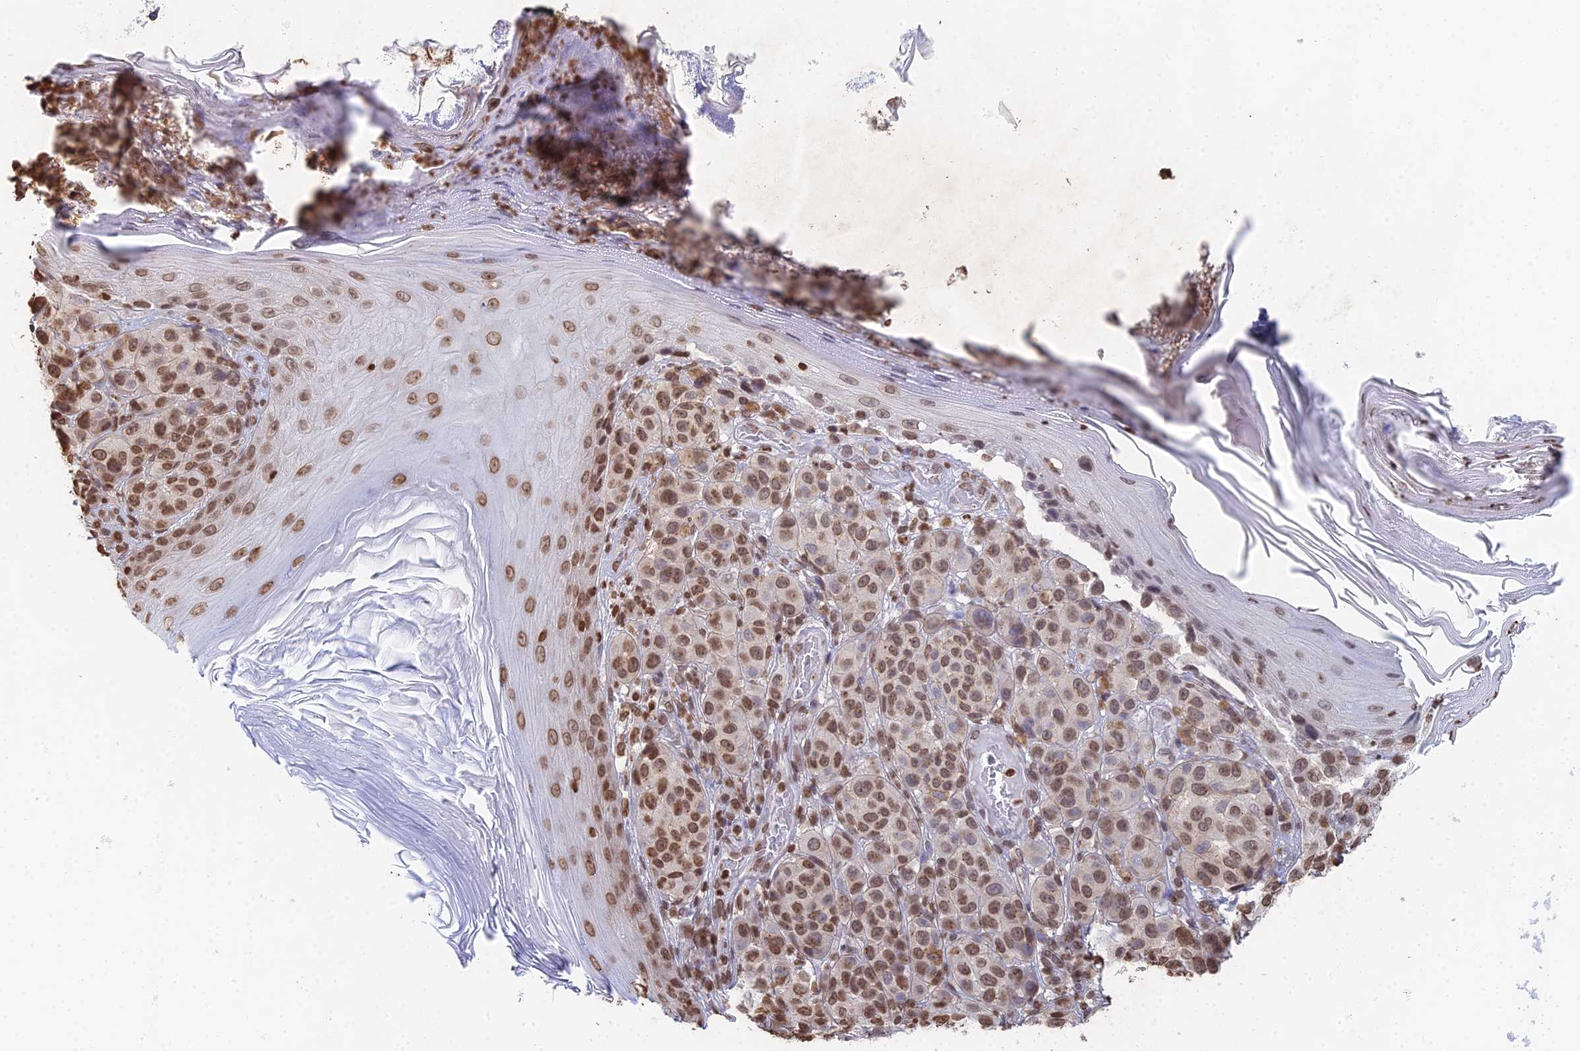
{"staining": {"intensity": "moderate", "quantity": ">75%", "location": "nuclear"}, "tissue": "melanoma", "cell_type": "Tumor cells", "image_type": "cancer", "snomed": [{"axis": "morphology", "description": "Malignant melanoma, NOS"}, {"axis": "topography", "description": "Skin"}], "caption": "Protein staining of melanoma tissue reveals moderate nuclear staining in approximately >75% of tumor cells.", "gene": "GBP3", "patient": {"sex": "male", "age": 38}}